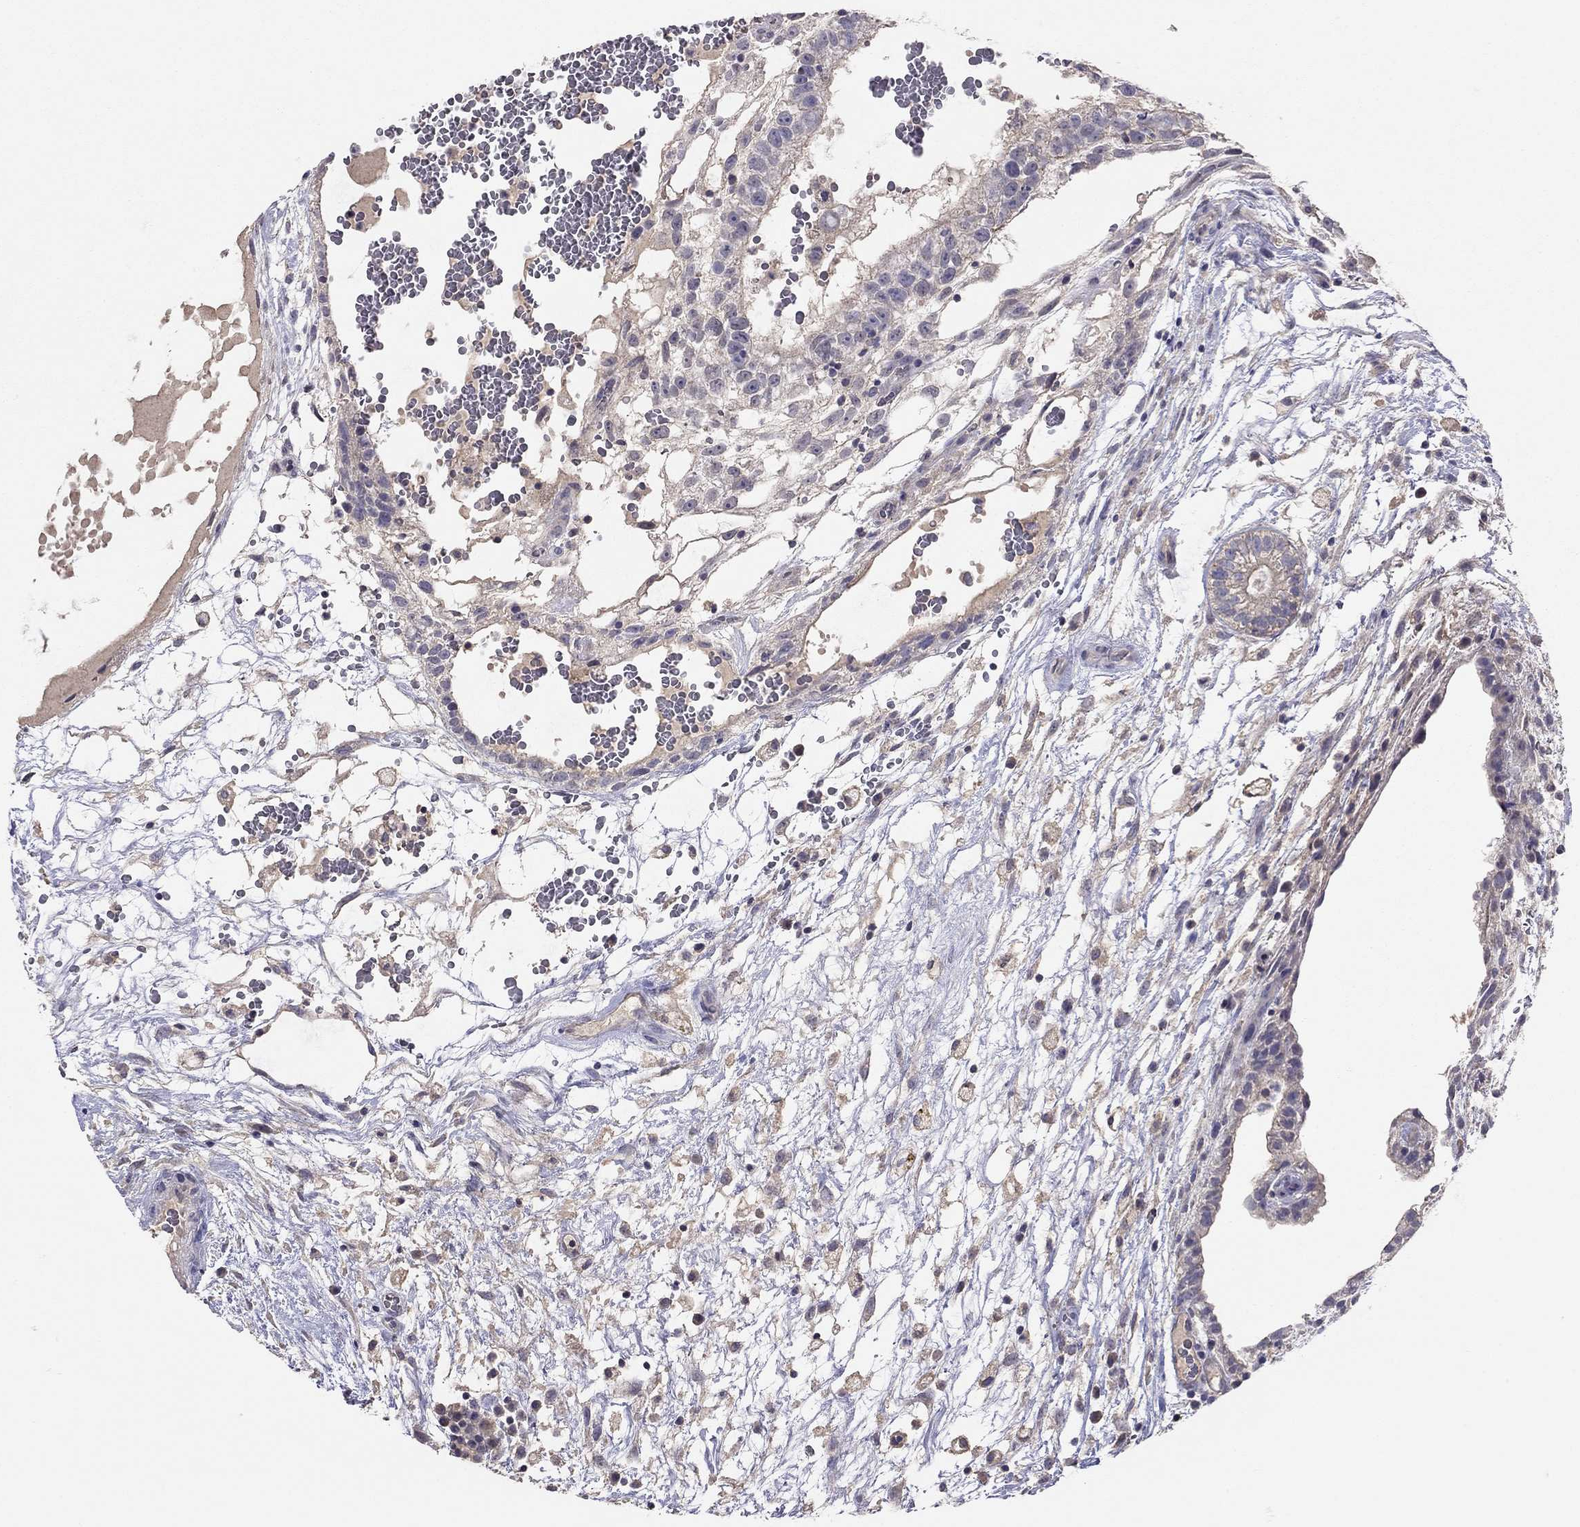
{"staining": {"intensity": "negative", "quantity": "none", "location": "none"}, "tissue": "testis cancer", "cell_type": "Tumor cells", "image_type": "cancer", "snomed": [{"axis": "morphology", "description": "Normal tissue, NOS"}, {"axis": "morphology", "description": "Carcinoma, Embryonal, NOS"}, {"axis": "topography", "description": "Testis"}], "caption": "Tumor cells are negative for brown protein staining in embryonal carcinoma (testis).", "gene": "RTP5", "patient": {"sex": "male", "age": 32}}